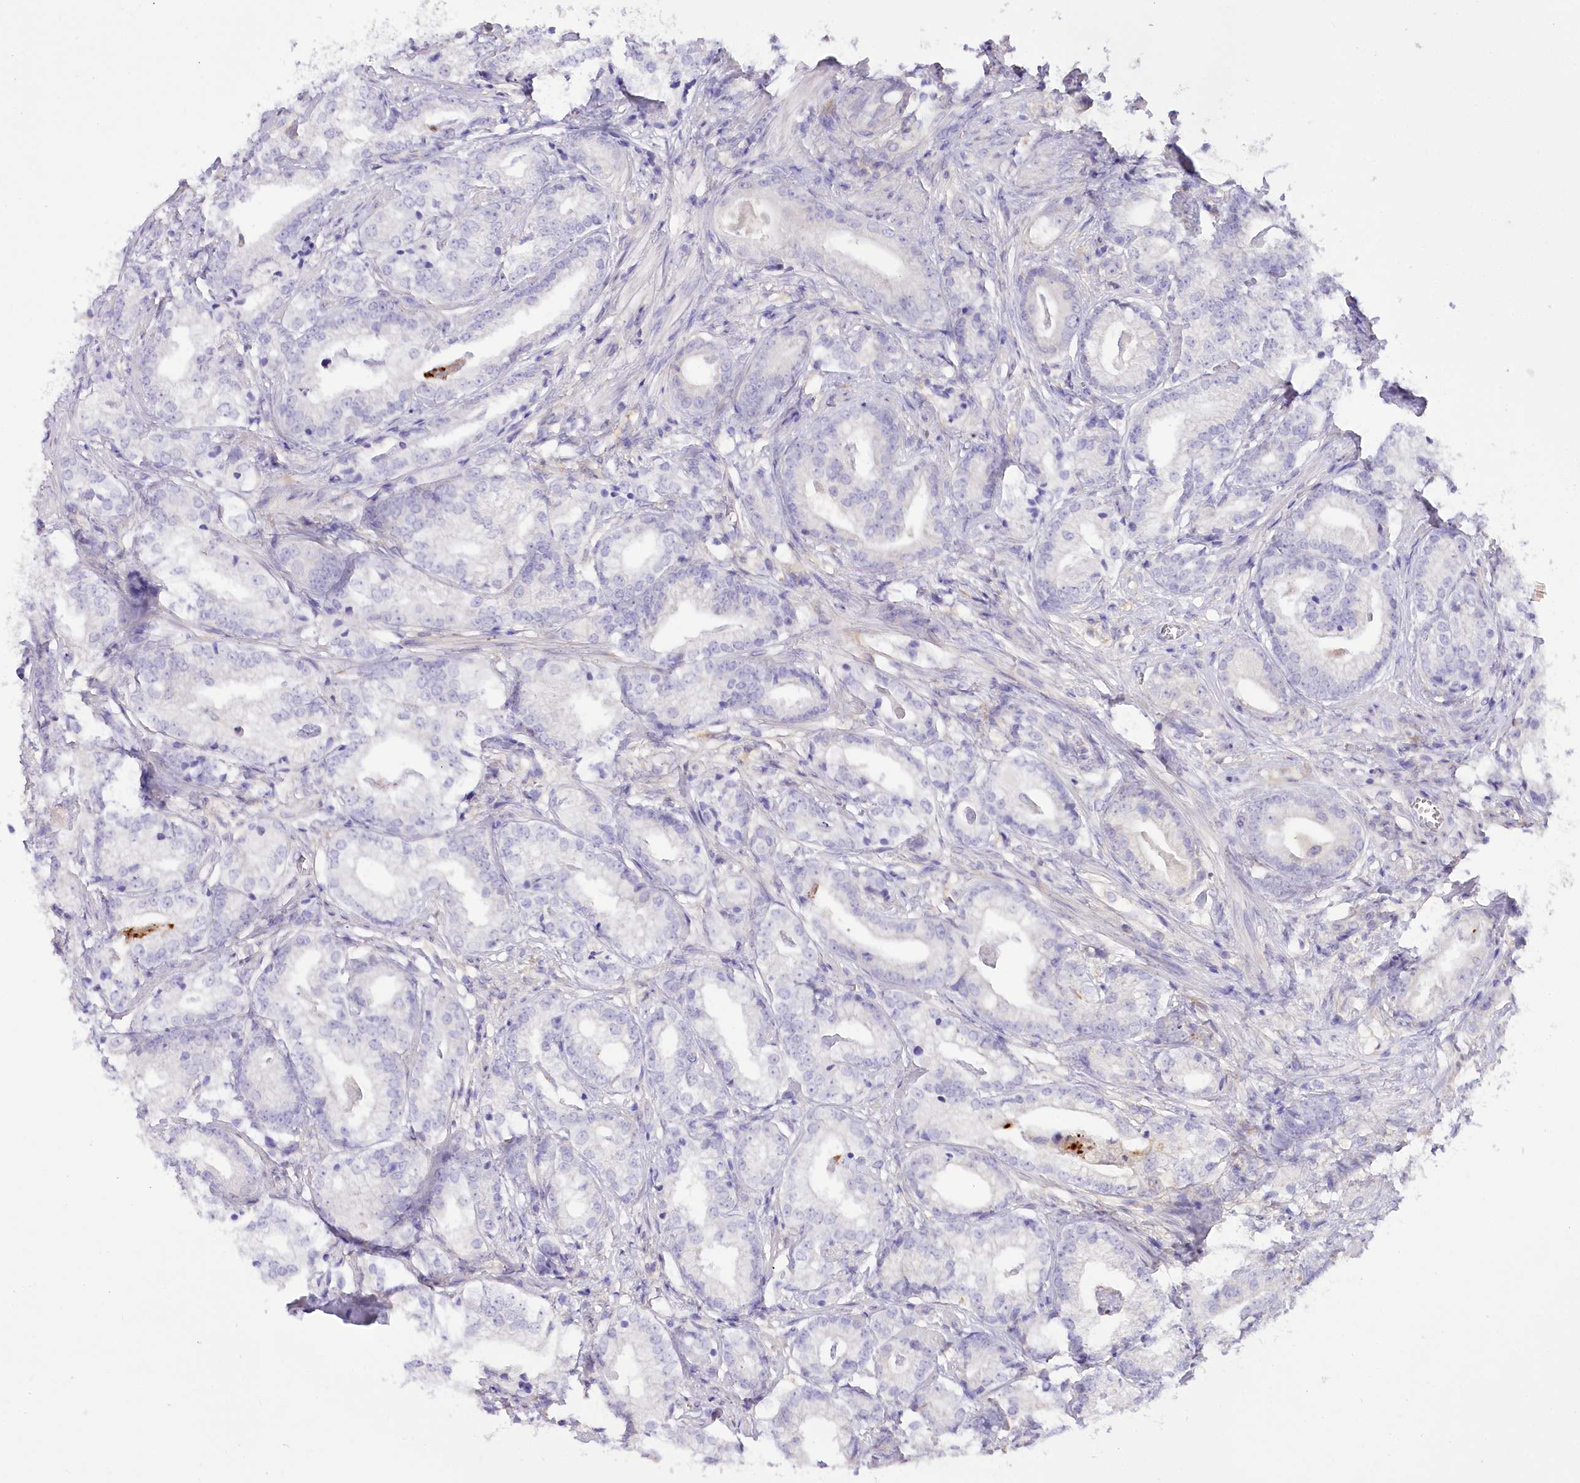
{"staining": {"intensity": "negative", "quantity": "none", "location": "none"}, "tissue": "prostate cancer", "cell_type": "Tumor cells", "image_type": "cancer", "snomed": [{"axis": "morphology", "description": "Adenocarcinoma, High grade"}, {"axis": "topography", "description": "Prostate"}], "caption": "Tumor cells show no significant expression in prostate cancer (high-grade adenocarcinoma).", "gene": "DPYD", "patient": {"sex": "male", "age": 69}}